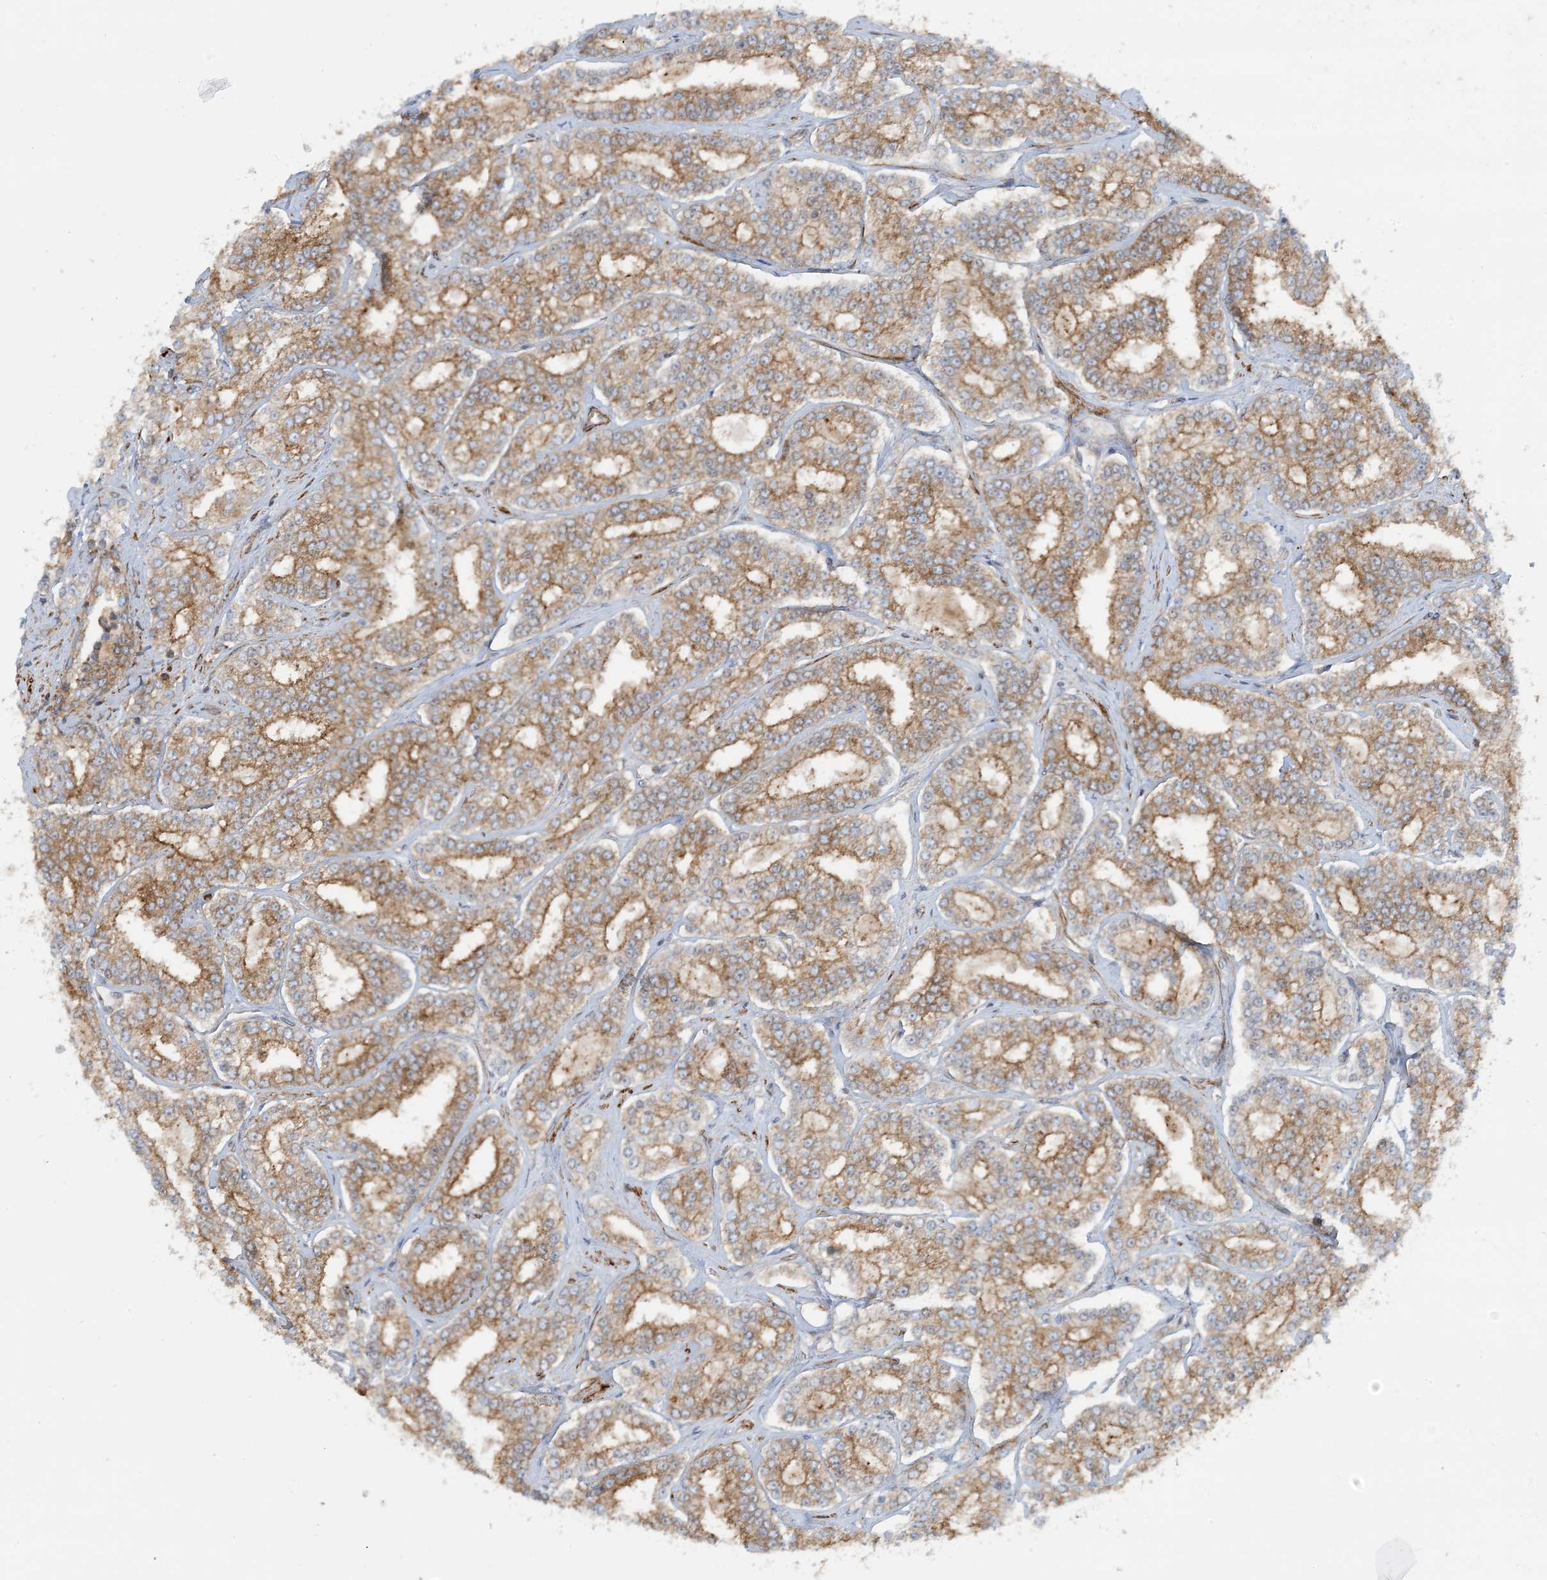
{"staining": {"intensity": "moderate", "quantity": "25%-75%", "location": "cytoplasmic/membranous"}, "tissue": "prostate cancer", "cell_type": "Tumor cells", "image_type": "cancer", "snomed": [{"axis": "morphology", "description": "Normal tissue, NOS"}, {"axis": "morphology", "description": "Adenocarcinoma, High grade"}, {"axis": "topography", "description": "Prostate"}], "caption": "Prostate cancer tissue reveals moderate cytoplasmic/membranous expression in about 25%-75% of tumor cells, visualized by immunohistochemistry.", "gene": "STAM2", "patient": {"sex": "male", "age": 83}}